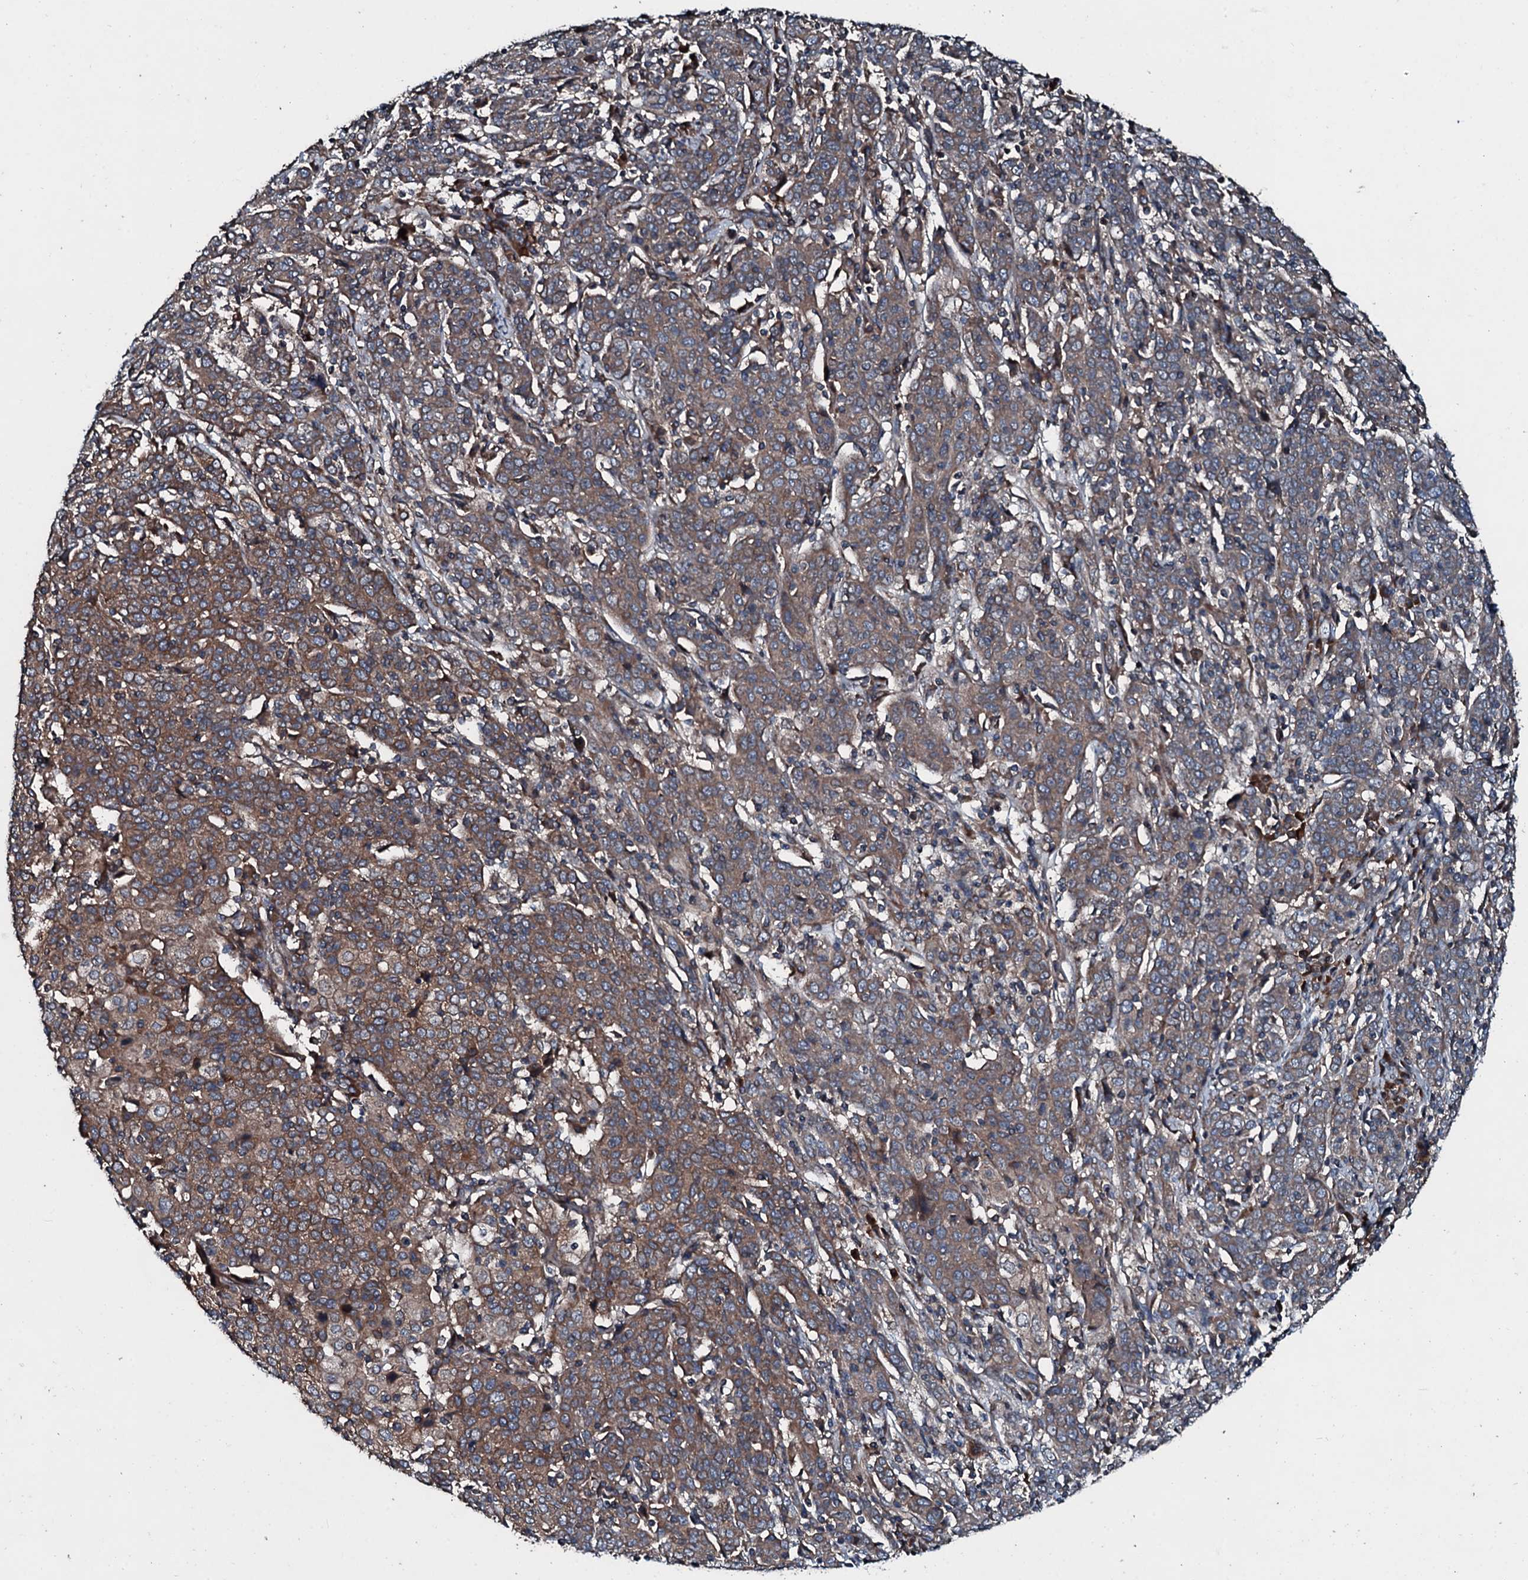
{"staining": {"intensity": "moderate", "quantity": ">75%", "location": "cytoplasmic/membranous"}, "tissue": "cervical cancer", "cell_type": "Tumor cells", "image_type": "cancer", "snomed": [{"axis": "morphology", "description": "Squamous cell carcinoma, NOS"}, {"axis": "topography", "description": "Cervix"}], "caption": "About >75% of tumor cells in human cervical squamous cell carcinoma exhibit moderate cytoplasmic/membranous protein staining as visualized by brown immunohistochemical staining.", "gene": "AARS1", "patient": {"sex": "female", "age": 67}}